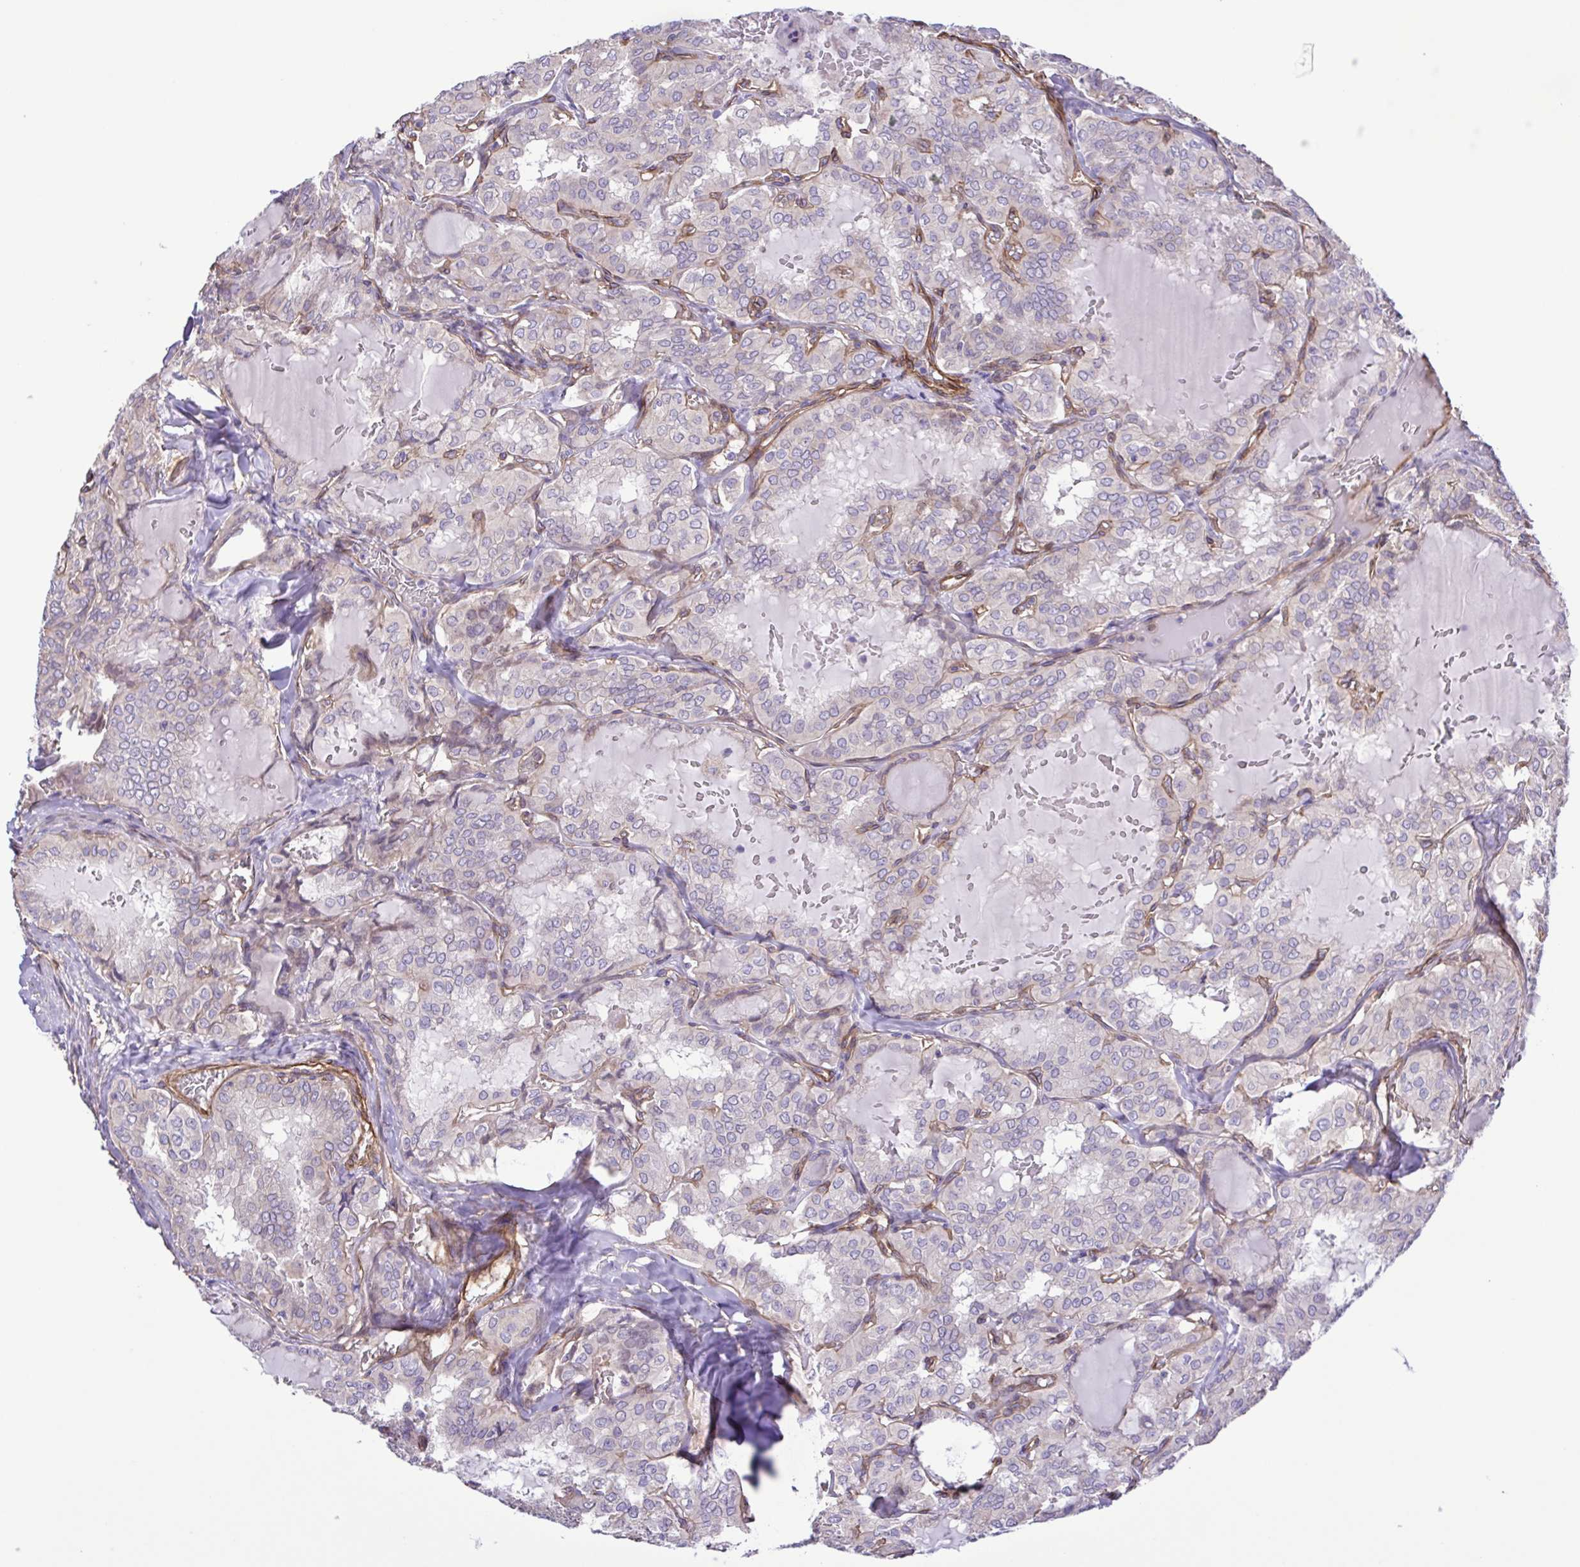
{"staining": {"intensity": "negative", "quantity": "none", "location": "none"}, "tissue": "thyroid cancer", "cell_type": "Tumor cells", "image_type": "cancer", "snomed": [{"axis": "morphology", "description": "Papillary adenocarcinoma, NOS"}, {"axis": "topography", "description": "Thyroid gland"}], "caption": "DAB immunohistochemical staining of human thyroid cancer displays no significant positivity in tumor cells.", "gene": "FLT1", "patient": {"sex": "male", "age": 20}}